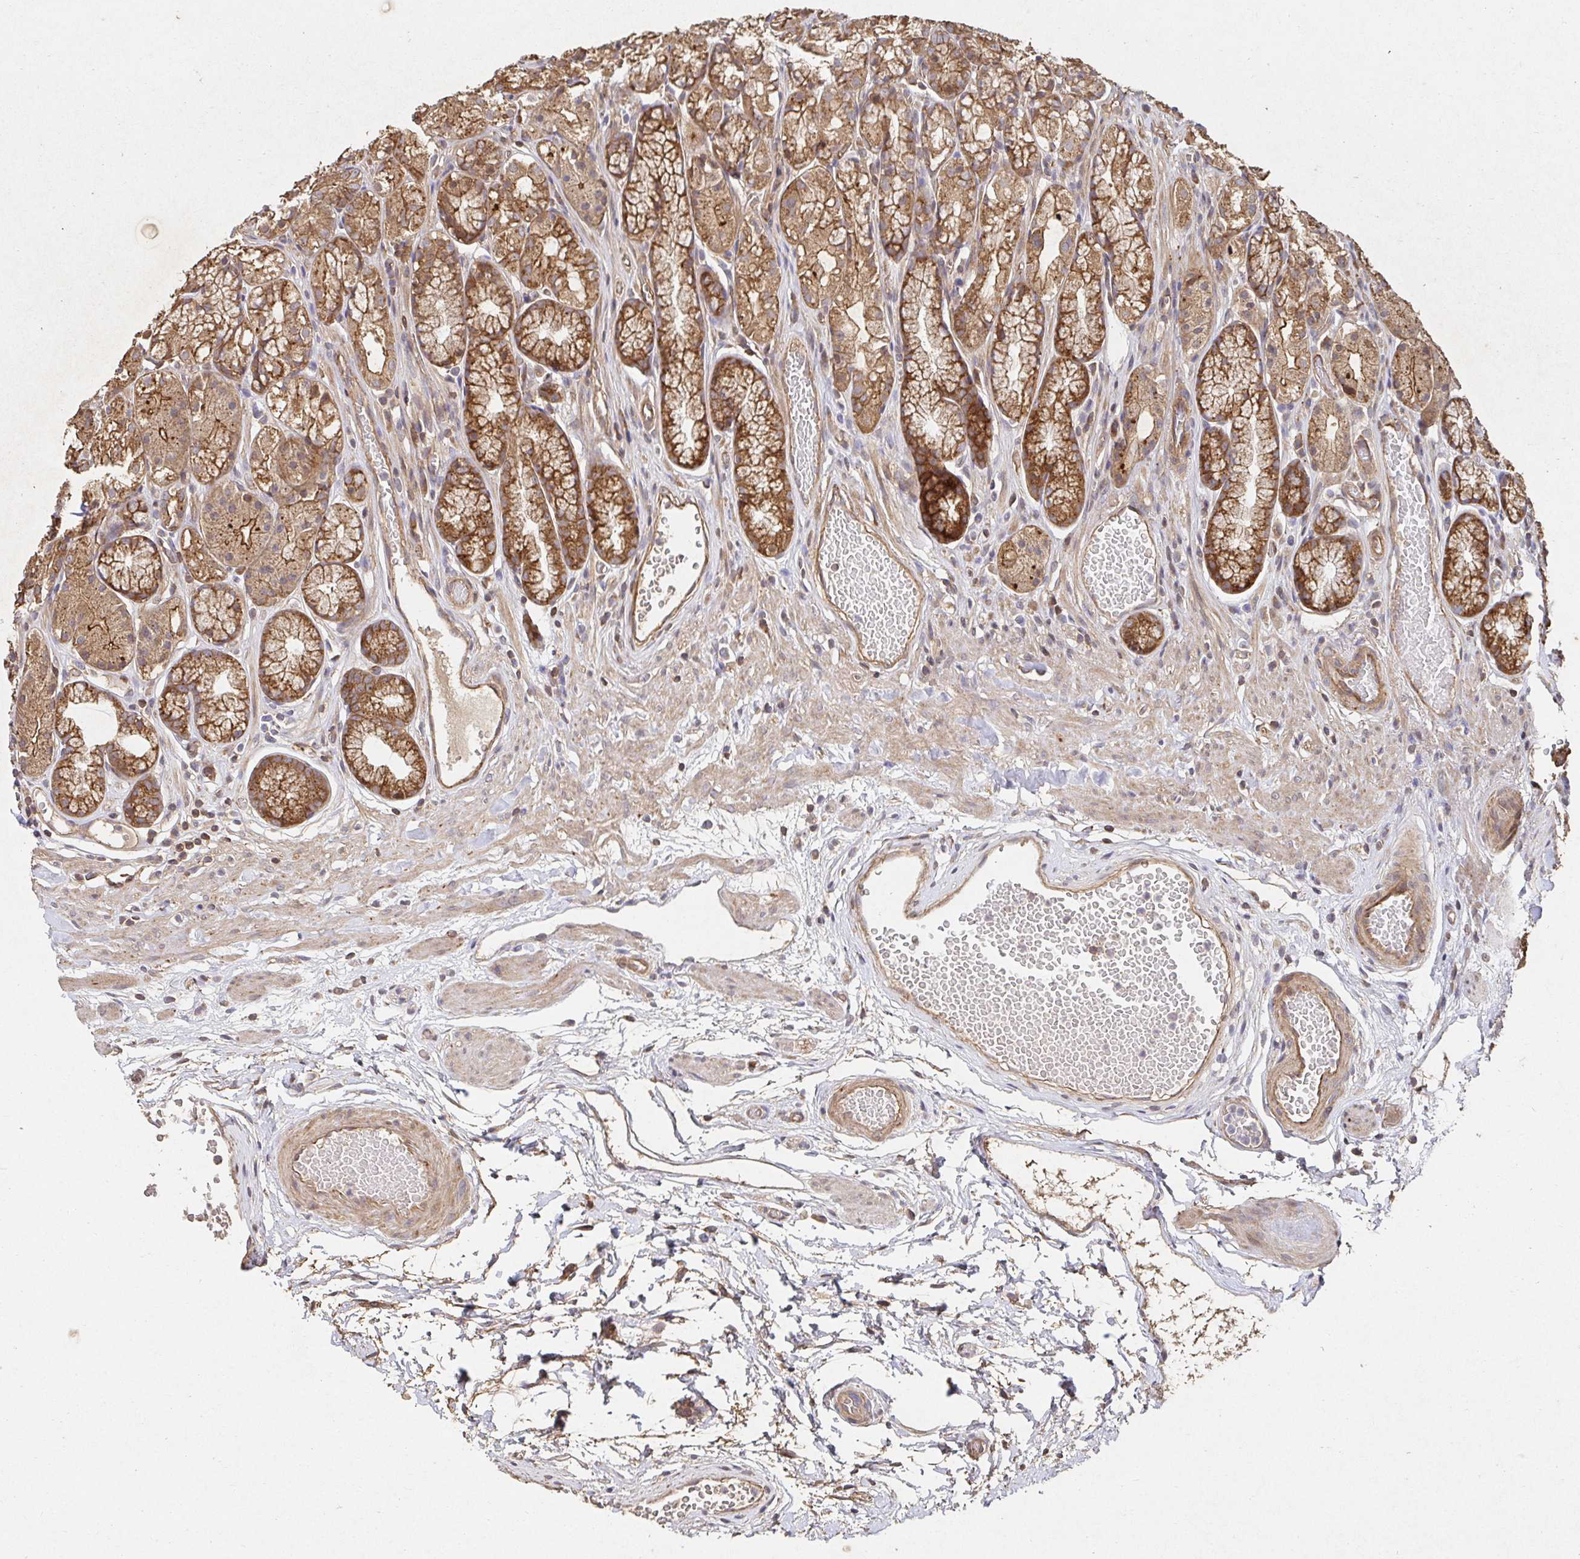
{"staining": {"intensity": "moderate", "quantity": ">75%", "location": "cytoplasmic/membranous"}, "tissue": "stomach", "cell_type": "Glandular cells", "image_type": "normal", "snomed": [{"axis": "morphology", "description": "Normal tissue, NOS"}, {"axis": "topography", "description": "Smooth muscle"}, {"axis": "topography", "description": "Stomach"}], "caption": "Approximately >75% of glandular cells in benign stomach display moderate cytoplasmic/membranous protein positivity as visualized by brown immunohistochemical staining.", "gene": "APBB1", "patient": {"sex": "male", "age": 70}}